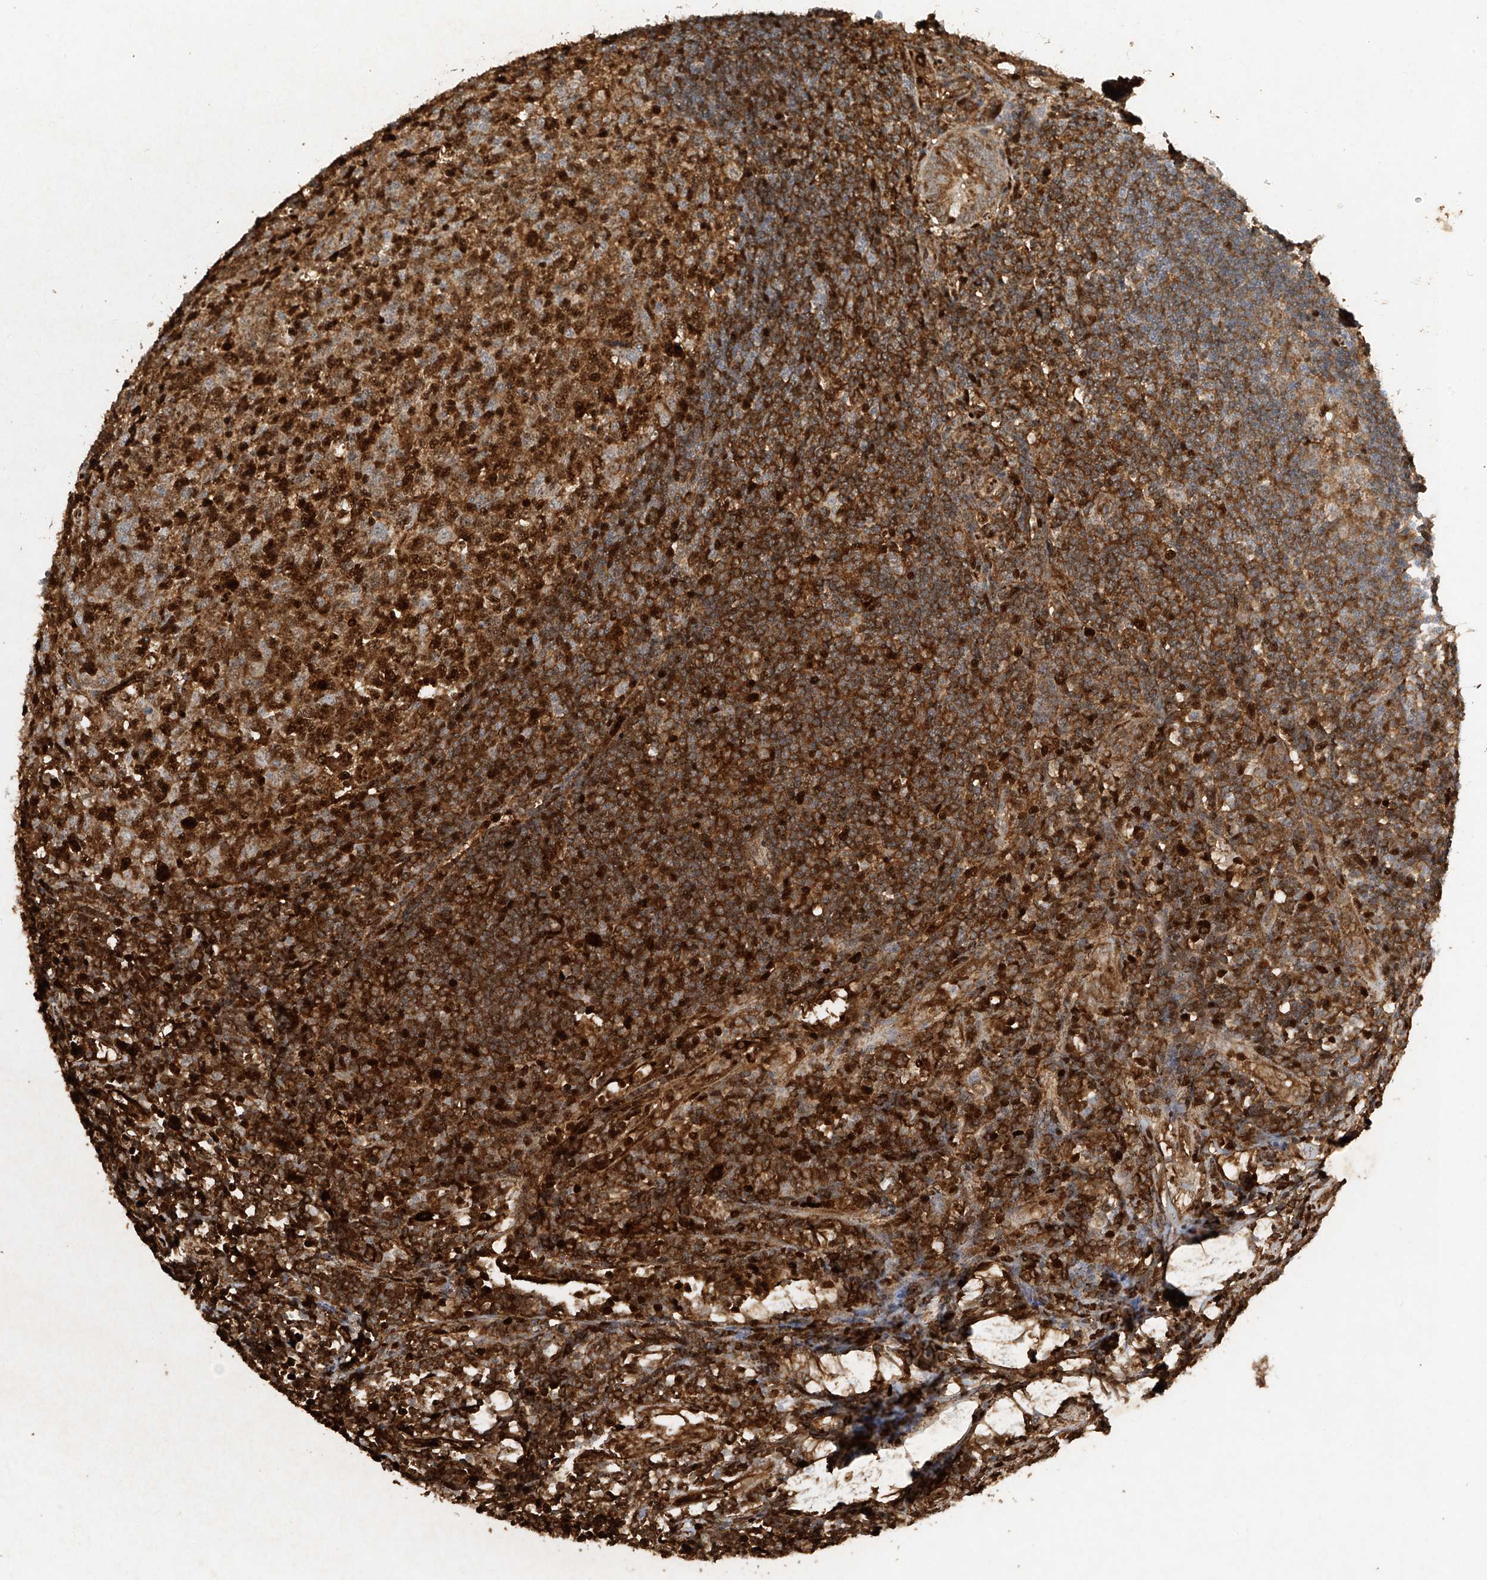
{"staining": {"intensity": "moderate", "quantity": "25%-75%", "location": "cytoplasmic/membranous,nuclear"}, "tissue": "appendix", "cell_type": "Glandular cells", "image_type": "normal", "snomed": [{"axis": "morphology", "description": "Normal tissue, NOS"}, {"axis": "topography", "description": "Appendix"}], "caption": "This micrograph shows IHC staining of normal human appendix, with medium moderate cytoplasmic/membranous,nuclear positivity in about 25%-75% of glandular cells.", "gene": "ATRIP", "patient": {"sex": "female", "age": 54}}